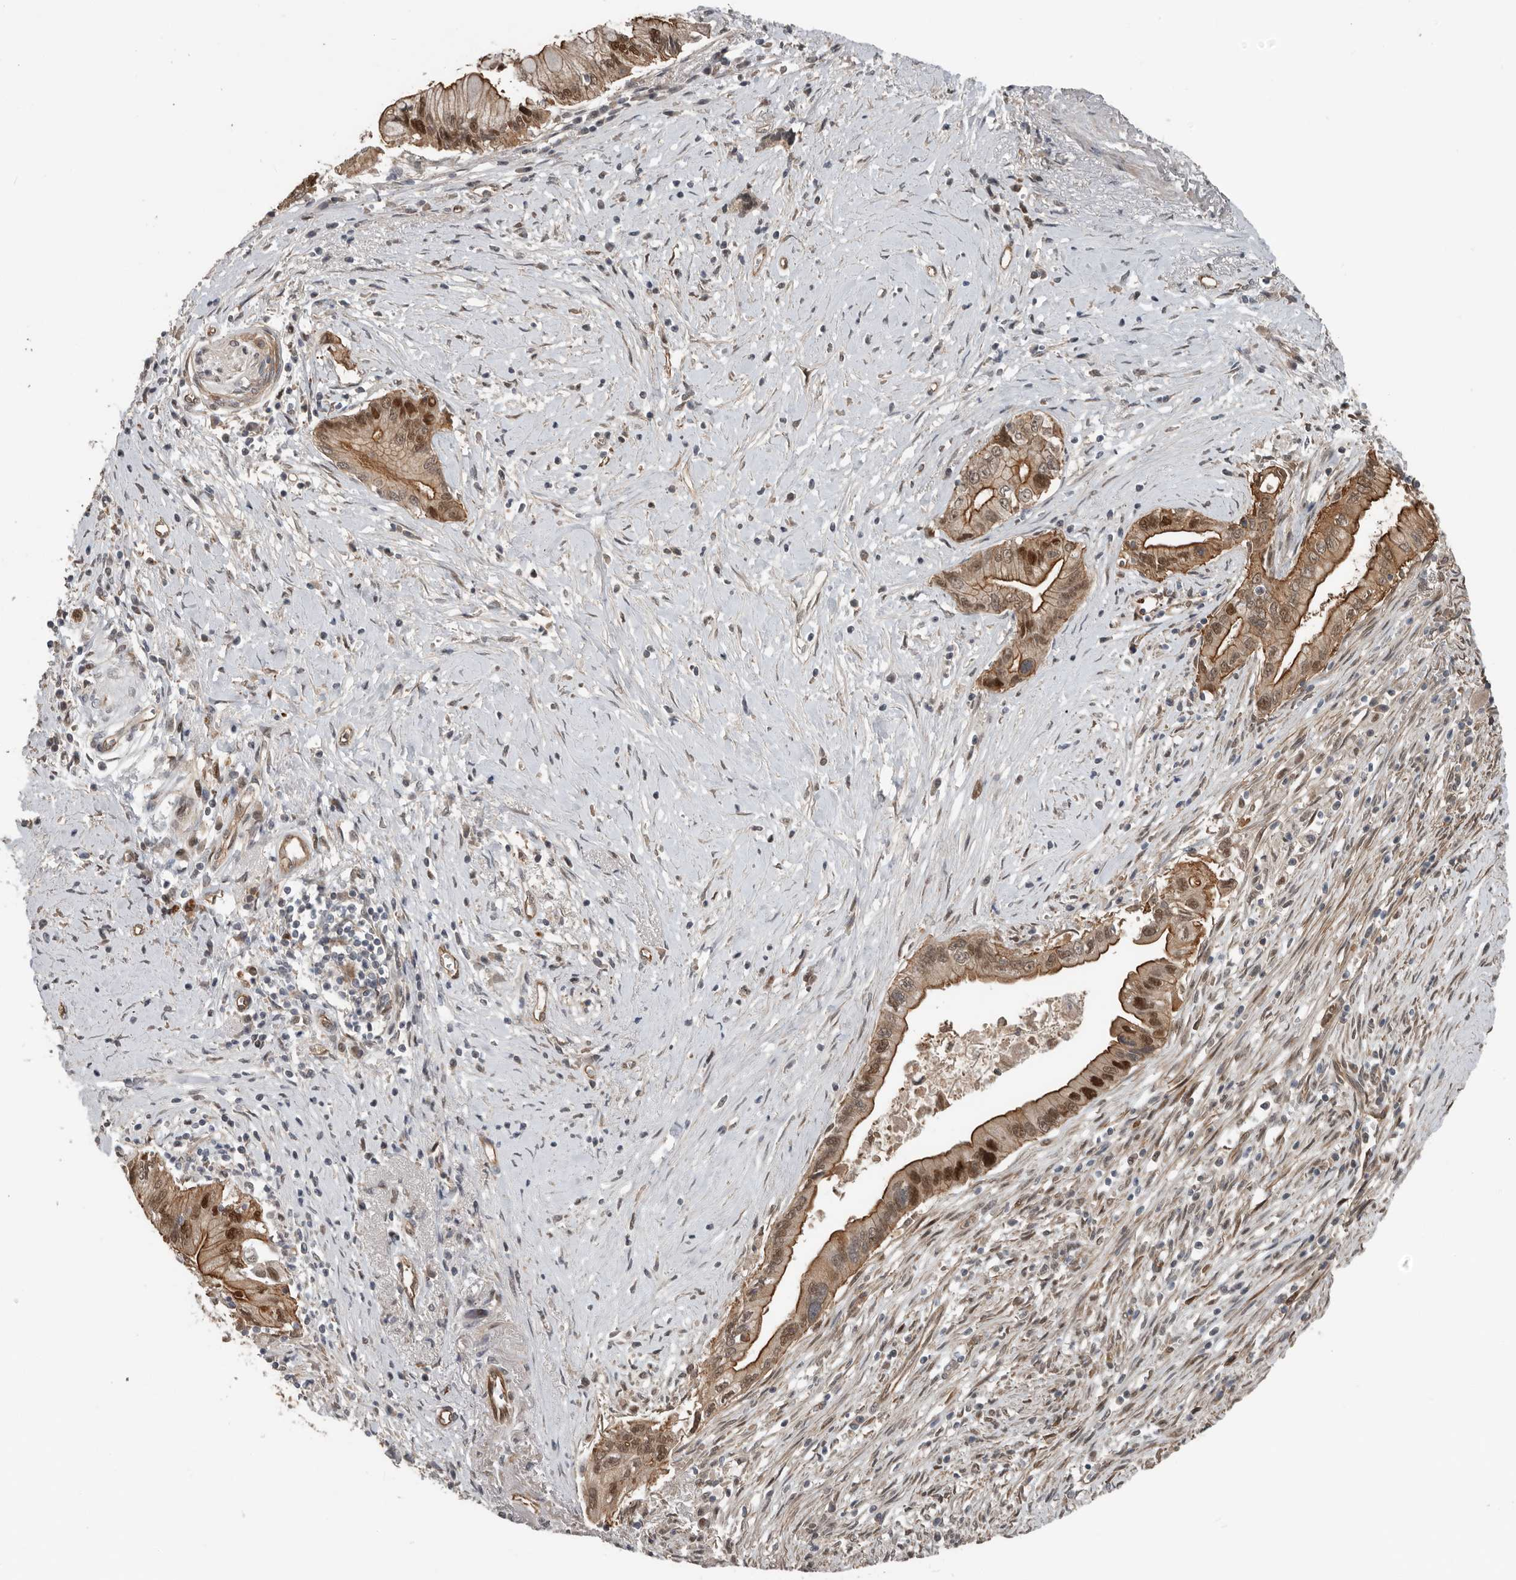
{"staining": {"intensity": "strong", "quantity": "25%-75%", "location": "cytoplasmic/membranous,nuclear"}, "tissue": "pancreatic cancer", "cell_type": "Tumor cells", "image_type": "cancer", "snomed": [{"axis": "morphology", "description": "Adenocarcinoma, NOS"}, {"axis": "topography", "description": "Pancreas"}], "caption": "Adenocarcinoma (pancreatic) was stained to show a protein in brown. There is high levels of strong cytoplasmic/membranous and nuclear staining in approximately 25%-75% of tumor cells.", "gene": "YOD1", "patient": {"sex": "male", "age": 78}}